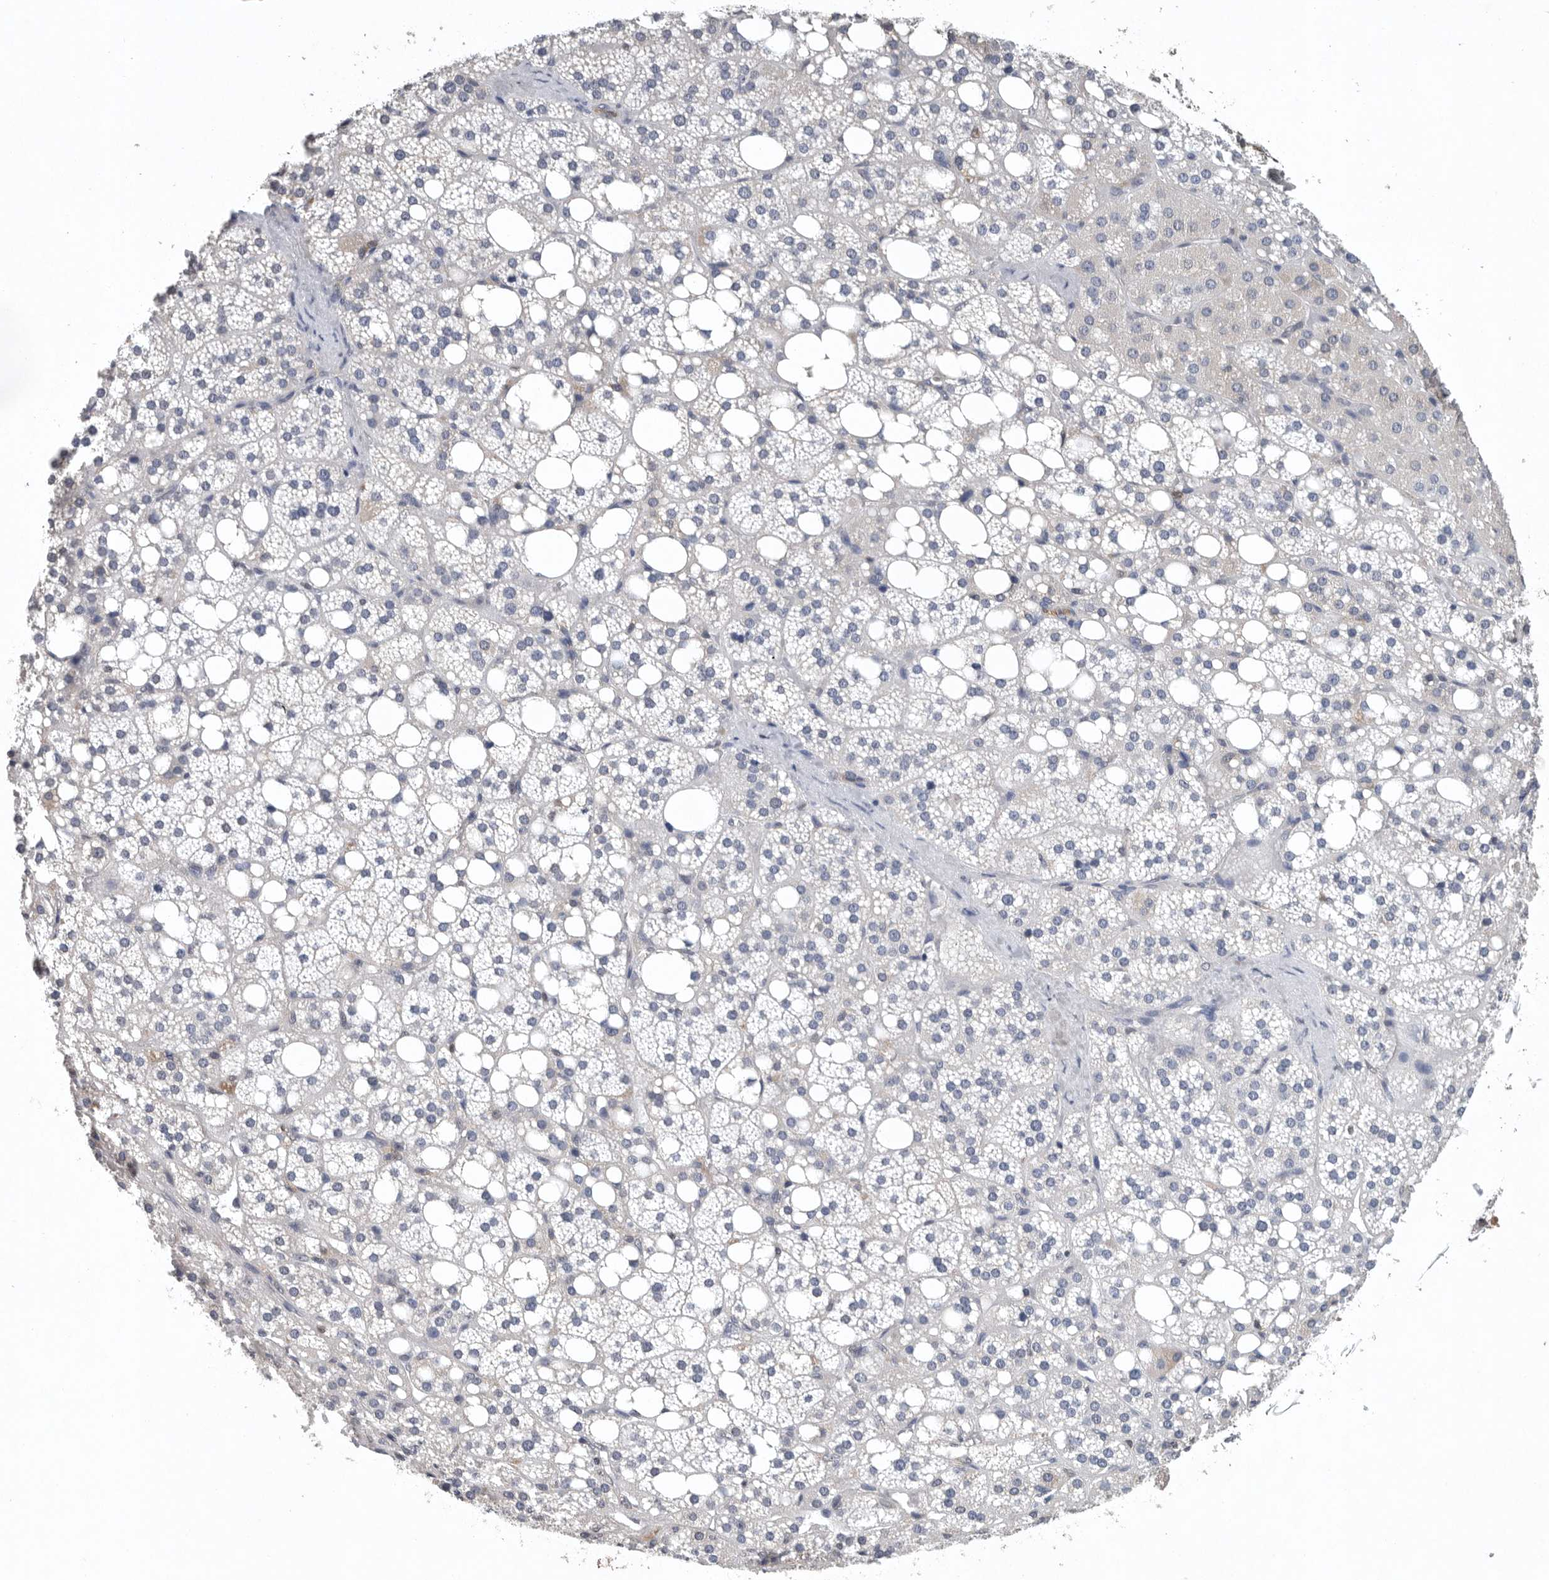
{"staining": {"intensity": "weak", "quantity": "<25%", "location": "cytoplasmic/membranous,nuclear"}, "tissue": "adrenal gland", "cell_type": "Glandular cells", "image_type": "normal", "snomed": [{"axis": "morphology", "description": "Normal tissue, NOS"}, {"axis": "topography", "description": "Adrenal gland"}], "caption": "An IHC histopathology image of benign adrenal gland is shown. There is no staining in glandular cells of adrenal gland. (Brightfield microscopy of DAB IHC at high magnification).", "gene": "PDCD4", "patient": {"sex": "female", "age": 59}}